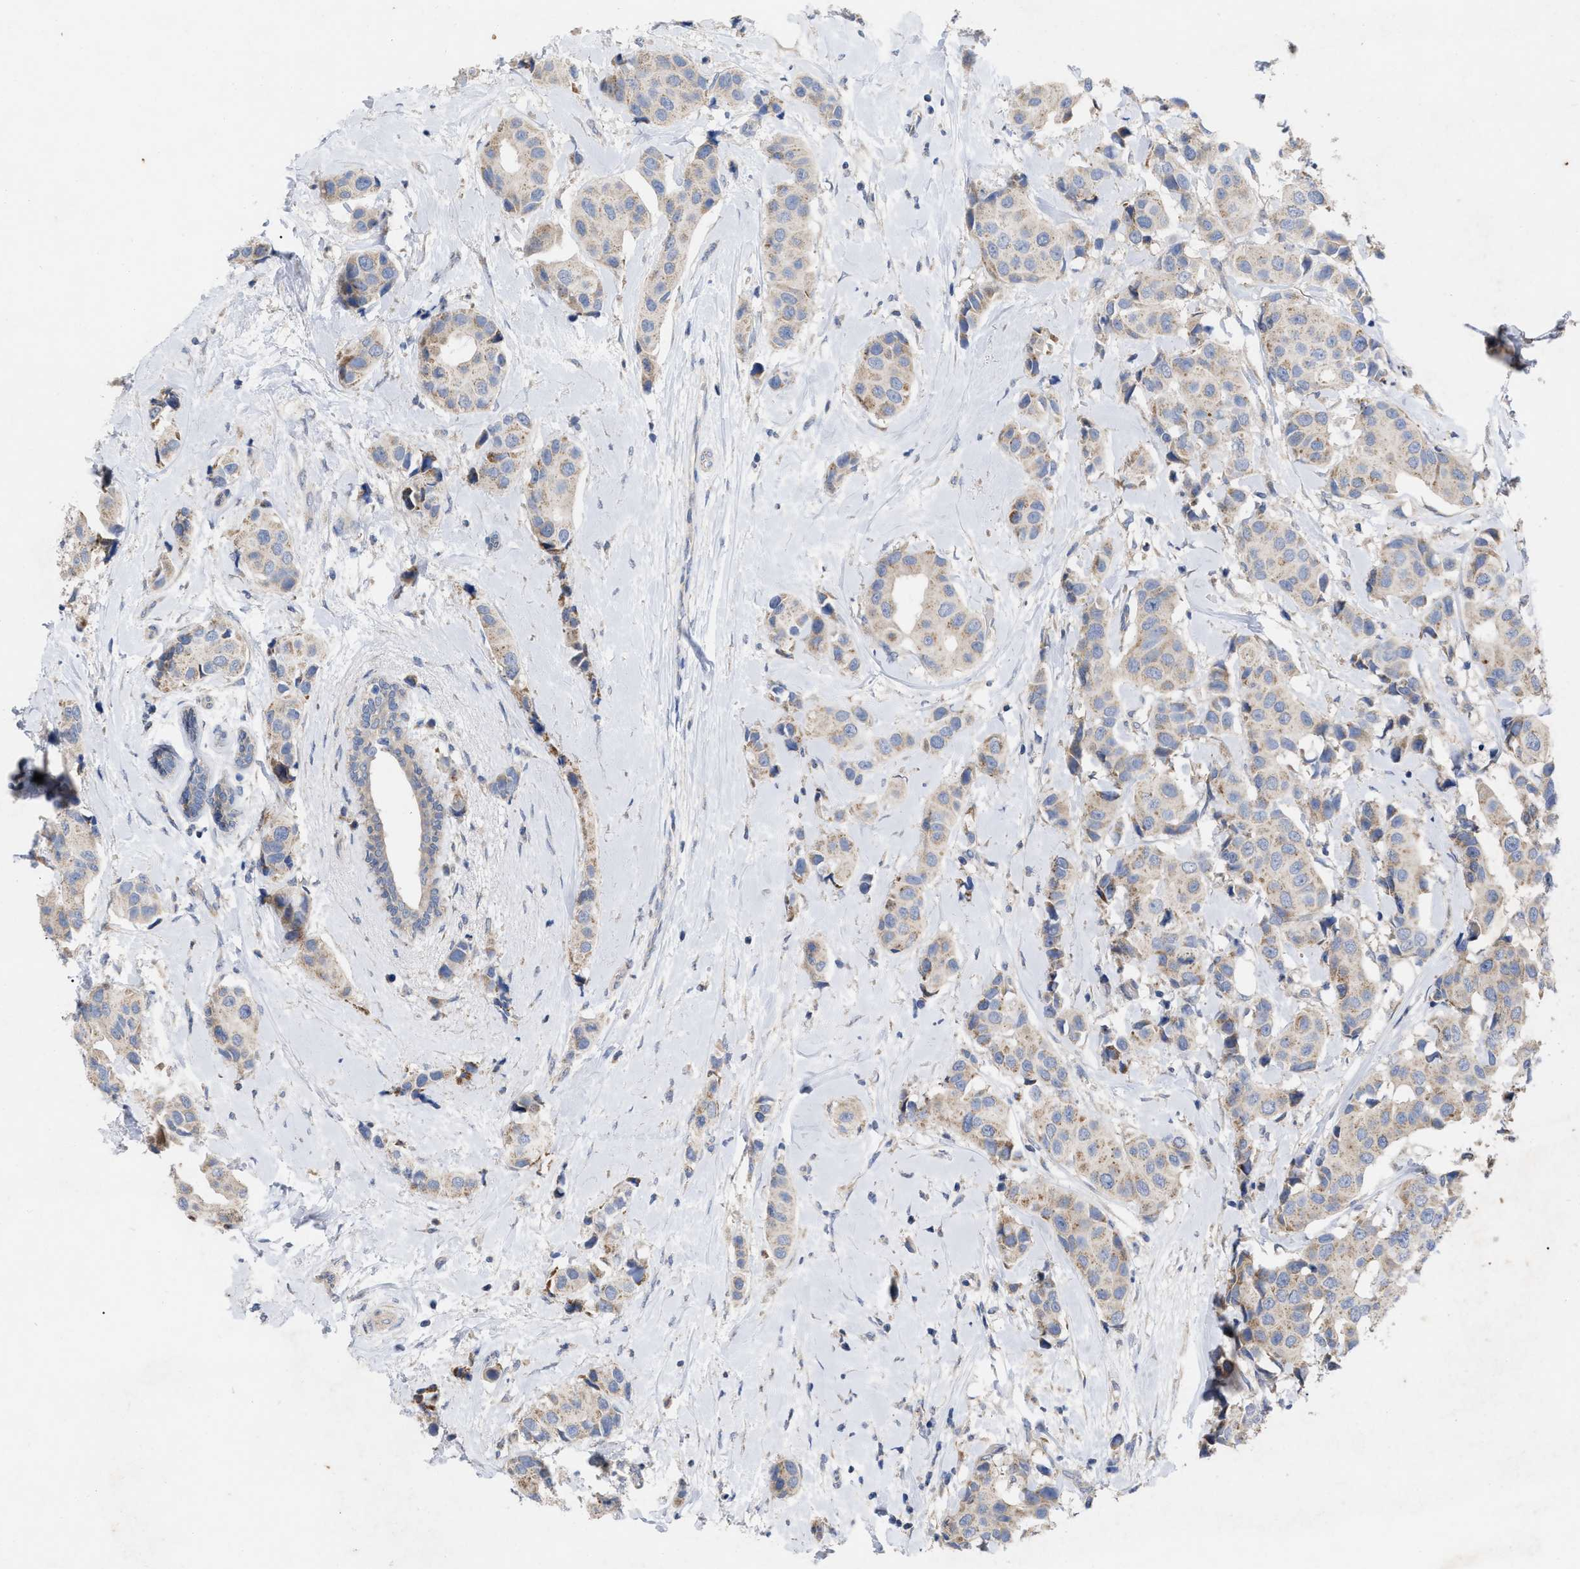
{"staining": {"intensity": "weak", "quantity": ">75%", "location": "cytoplasmic/membranous"}, "tissue": "breast cancer", "cell_type": "Tumor cells", "image_type": "cancer", "snomed": [{"axis": "morphology", "description": "Normal tissue, NOS"}, {"axis": "morphology", "description": "Duct carcinoma"}, {"axis": "topography", "description": "Breast"}], "caption": "Weak cytoplasmic/membranous staining is identified in approximately >75% of tumor cells in breast cancer.", "gene": "VIP", "patient": {"sex": "female", "age": 39}}